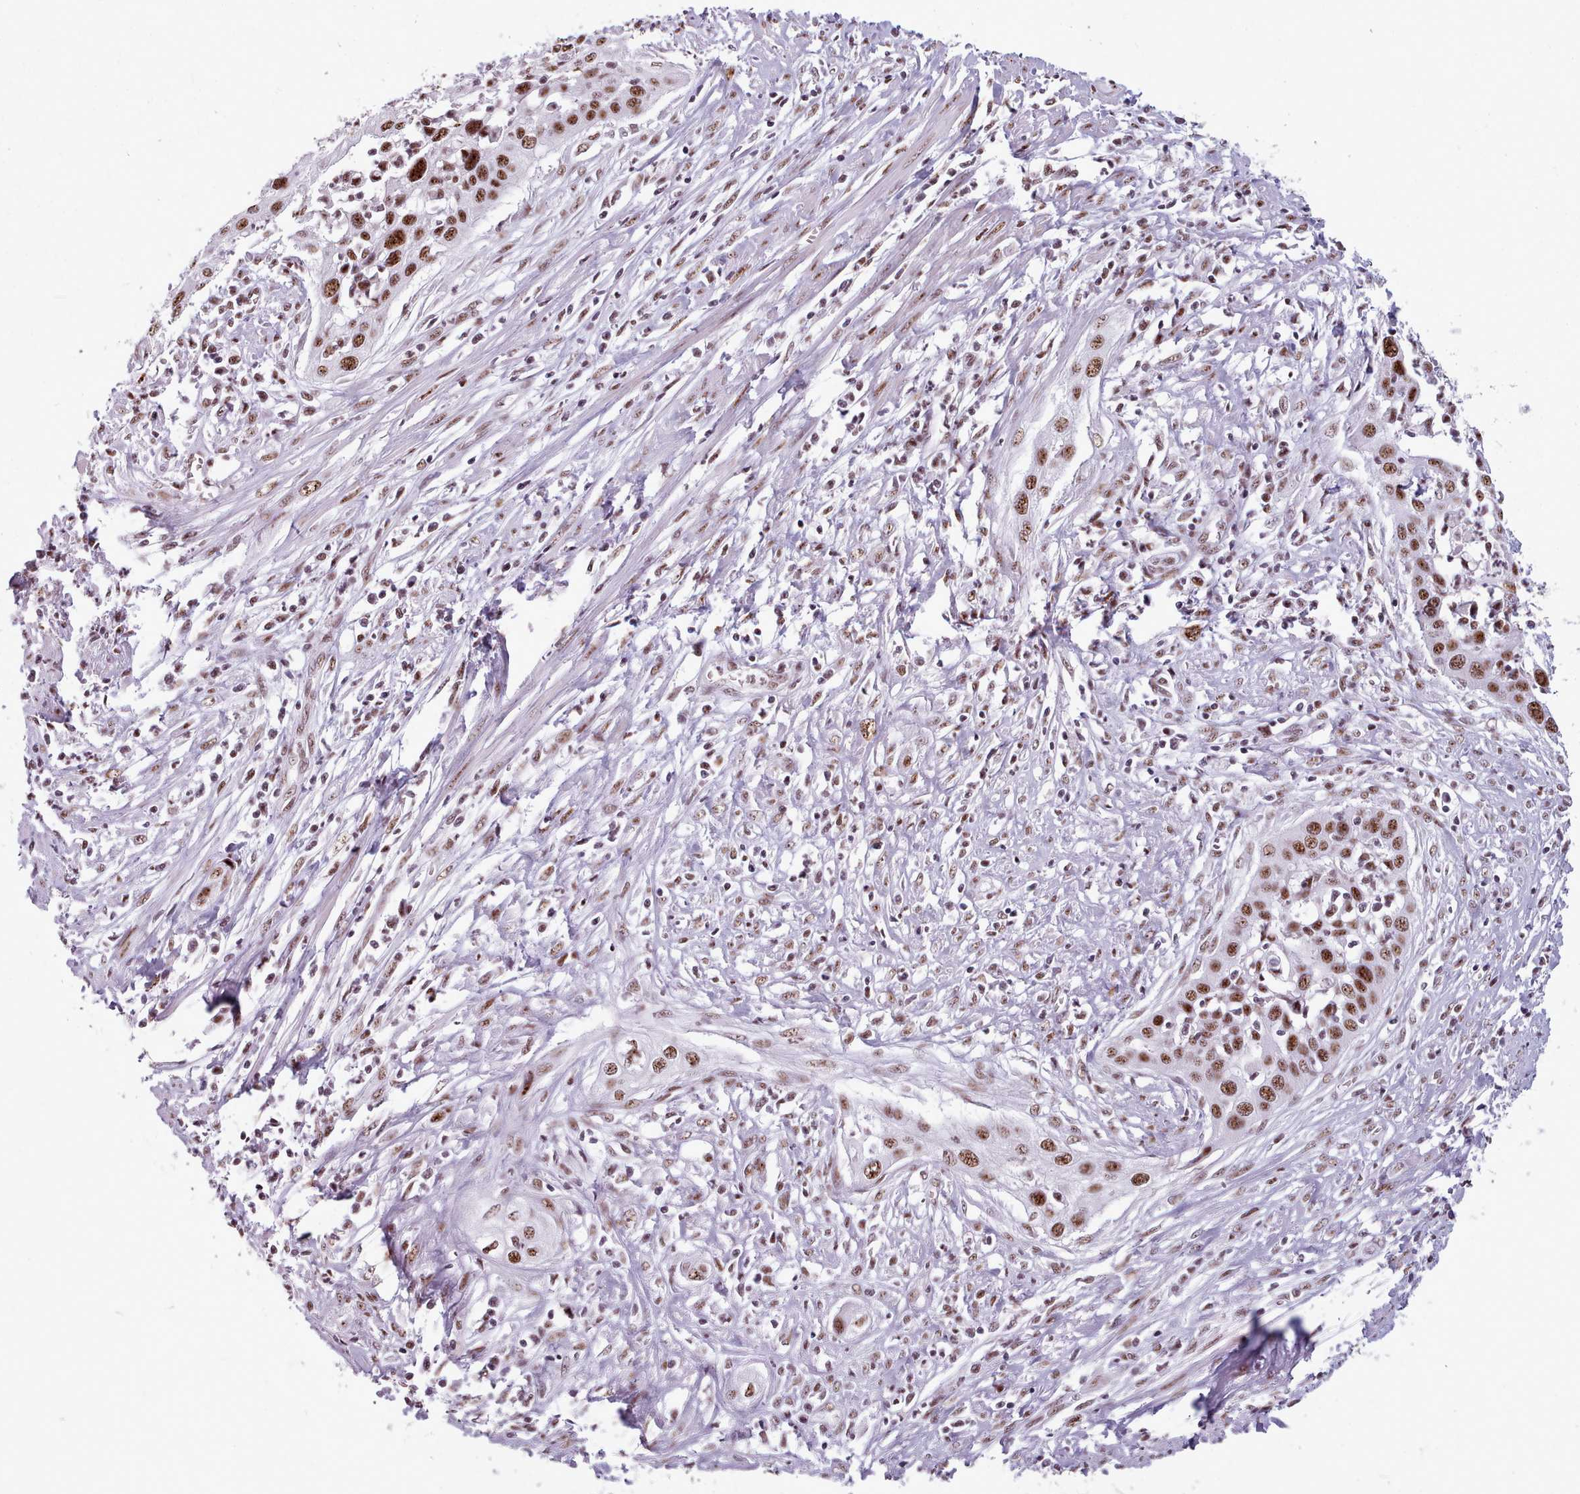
{"staining": {"intensity": "moderate", "quantity": ">75%", "location": "nuclear"}, "tissue": "cervical cancer", "cell_type": "Tumor cells", "image_type": "cancer", "snomed": [{"axis": "morphology", "description": "Squamous cell carcinoma, NOS"}, {"axis": "topography", "description": "Cervix"}], "caption": "A histopathology image showing moderate nuclear positivity in about >75% of tumor cells in cervical cancer (squamous cell carcinoma), as visualized by brown immunohistochemical staining.", "gene": "SRRM1", "patient": {"sex": "female", "age": 34}}